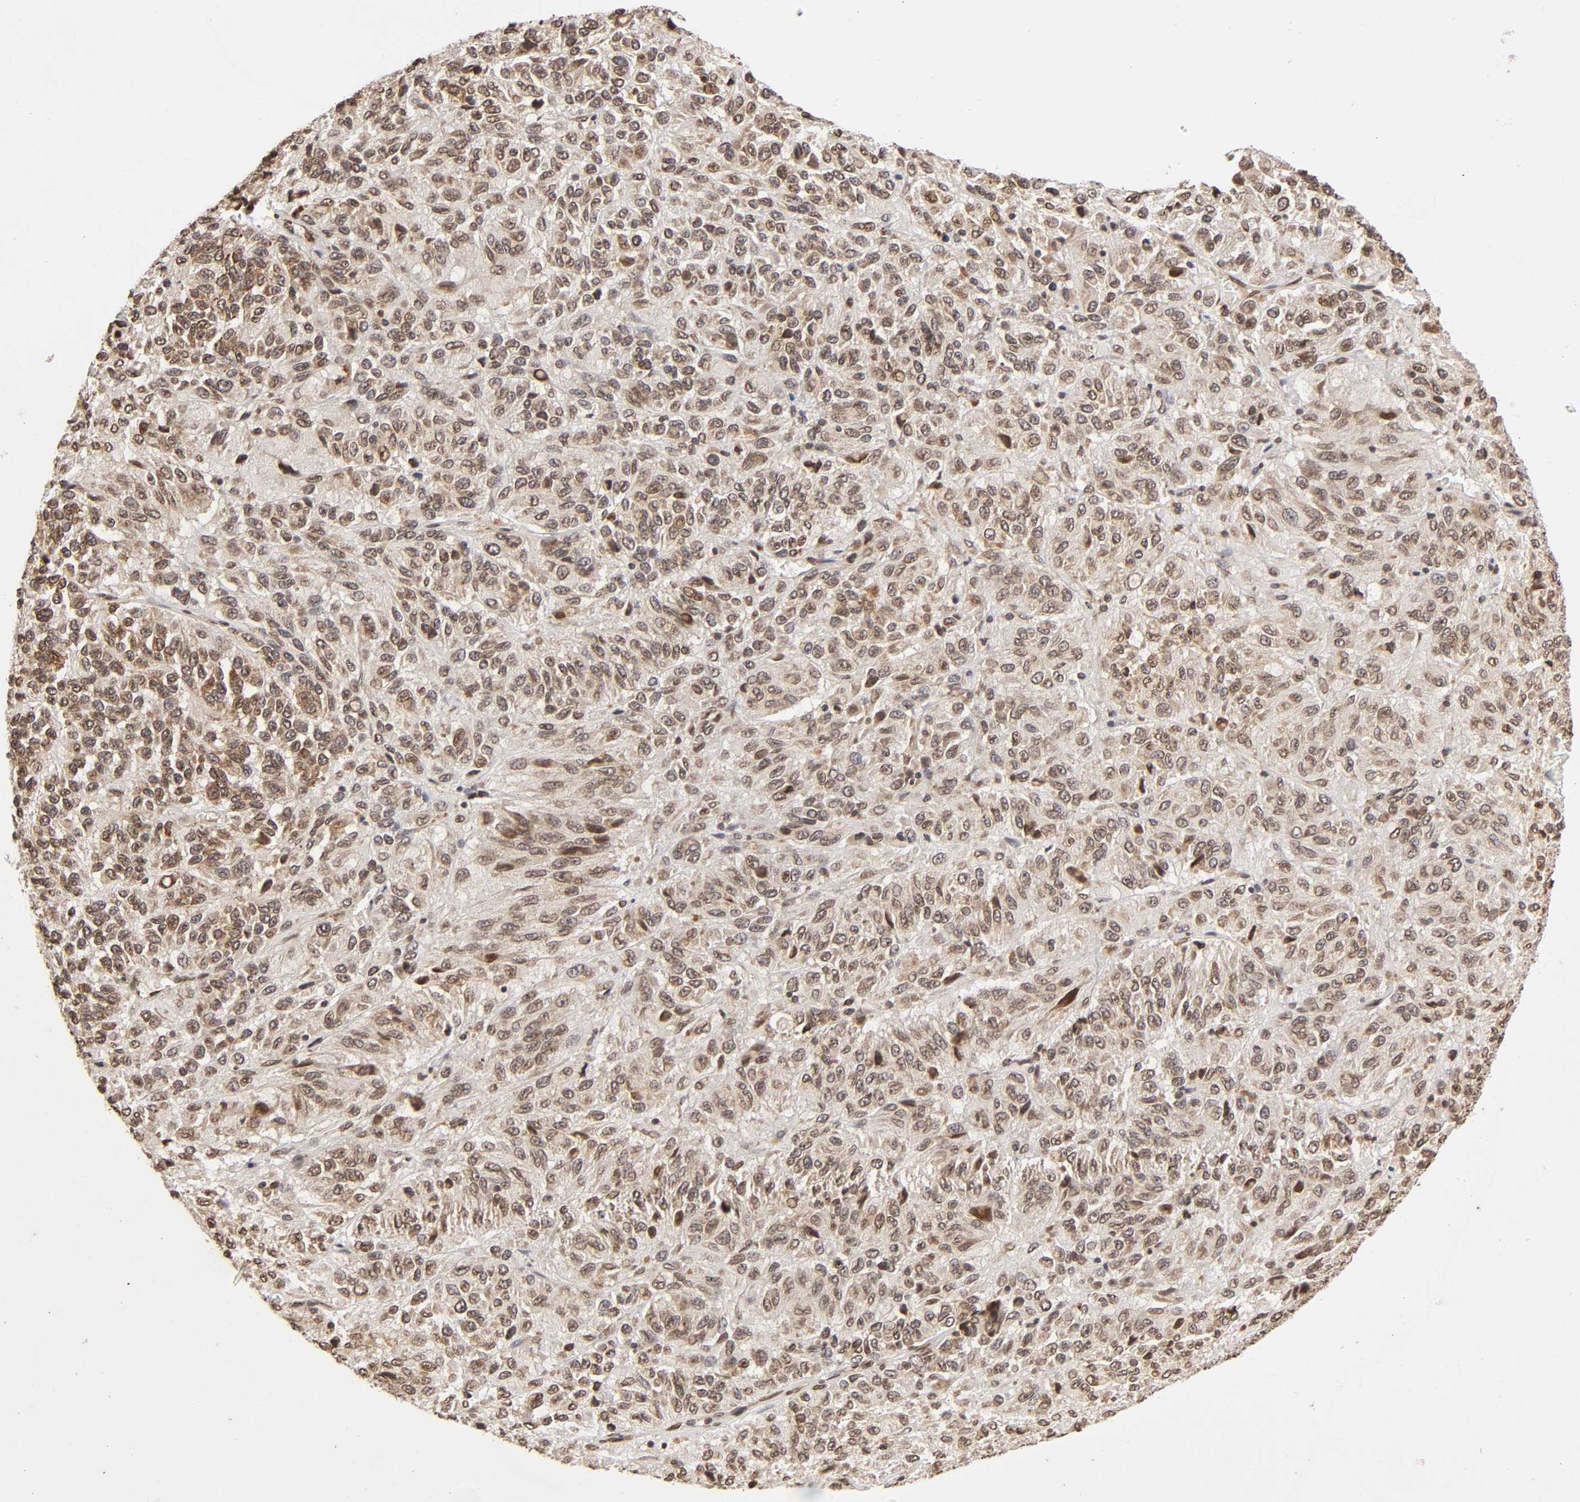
{"staining": {"intensity": "weak", "quantity": ">75%", "location": "cytoplasmic/membranous,nuclear"}, "tissue": "melanoma", "cell_type": "Tumor cells", "image_type": "cancer", "snomed": [{"axis": "morphology", "description": "Malignant melanoma, Metastatic site"}, {"axis": "topography", "description": "Lung"}], "caption": "Immunohistochemical staining of malignant melanoma (metastatic site) shows low levels of weak cytoplasmic/membranous and nuclear protein positivity in about >75% of tumor cells. (IHC, brightfield microscopy, high magnification).", "gene": "MLLT6", "patient": {"sex": "male", "age": 64}}